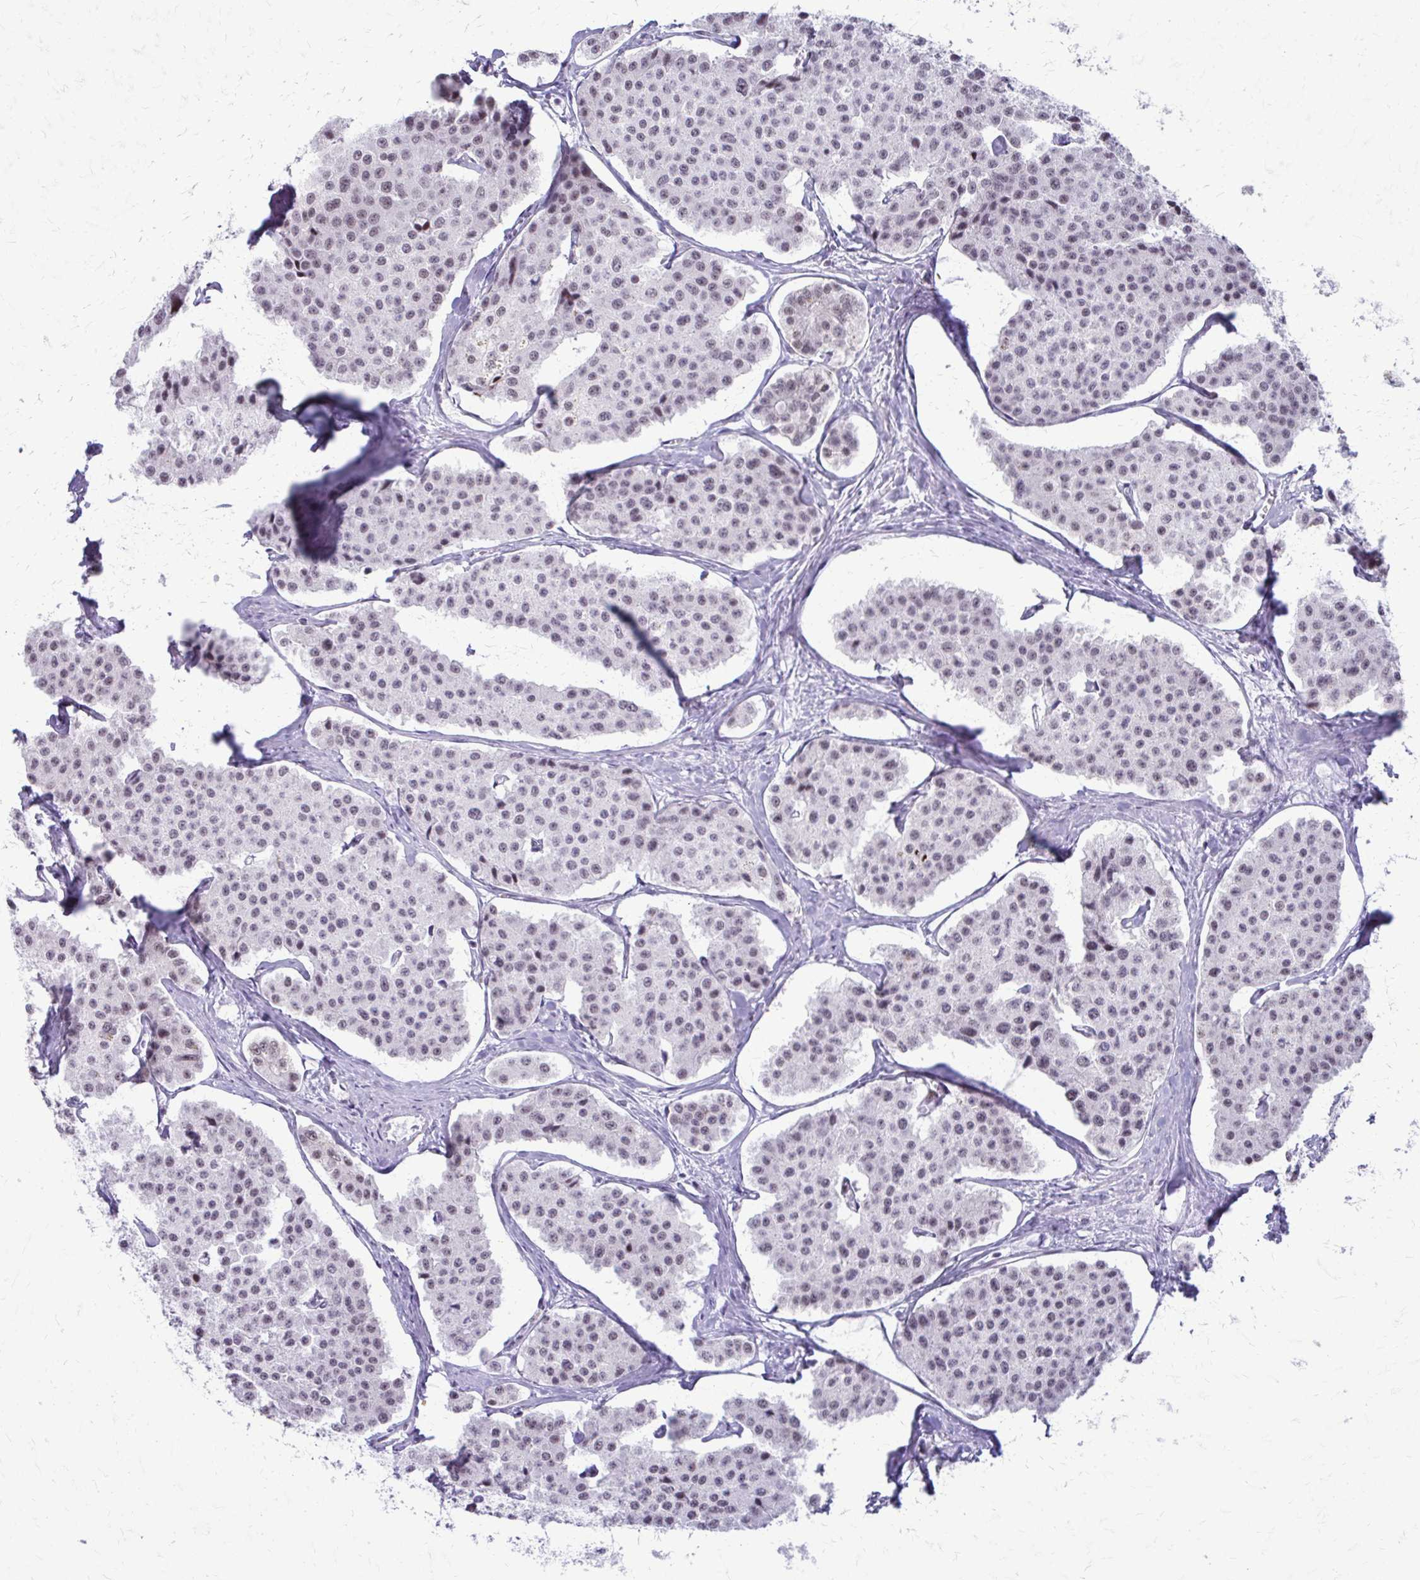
{"staining": {"intensity": "weak", "quantity": "<25%", "location": "nuclear"}, "tissue": "carcinoid", "cell_type": "Tumor cells", "image_type": "cancer", "snomed": [{"axis": "morphology", "description": "Carcinoid, malignant, NOS"}, {"axis": "topography", "description": "Small intestine"}], "caption": "IHC of human malignant carcinoid shows no expression in tumor cells. (DAB (3,3'-diaminobenzidine) immunohistochemistry (IHC) visualized using brightfield microscopy, high magnification).", "gene": "SS18", "patient": {"sex": "female", "age": 65}}